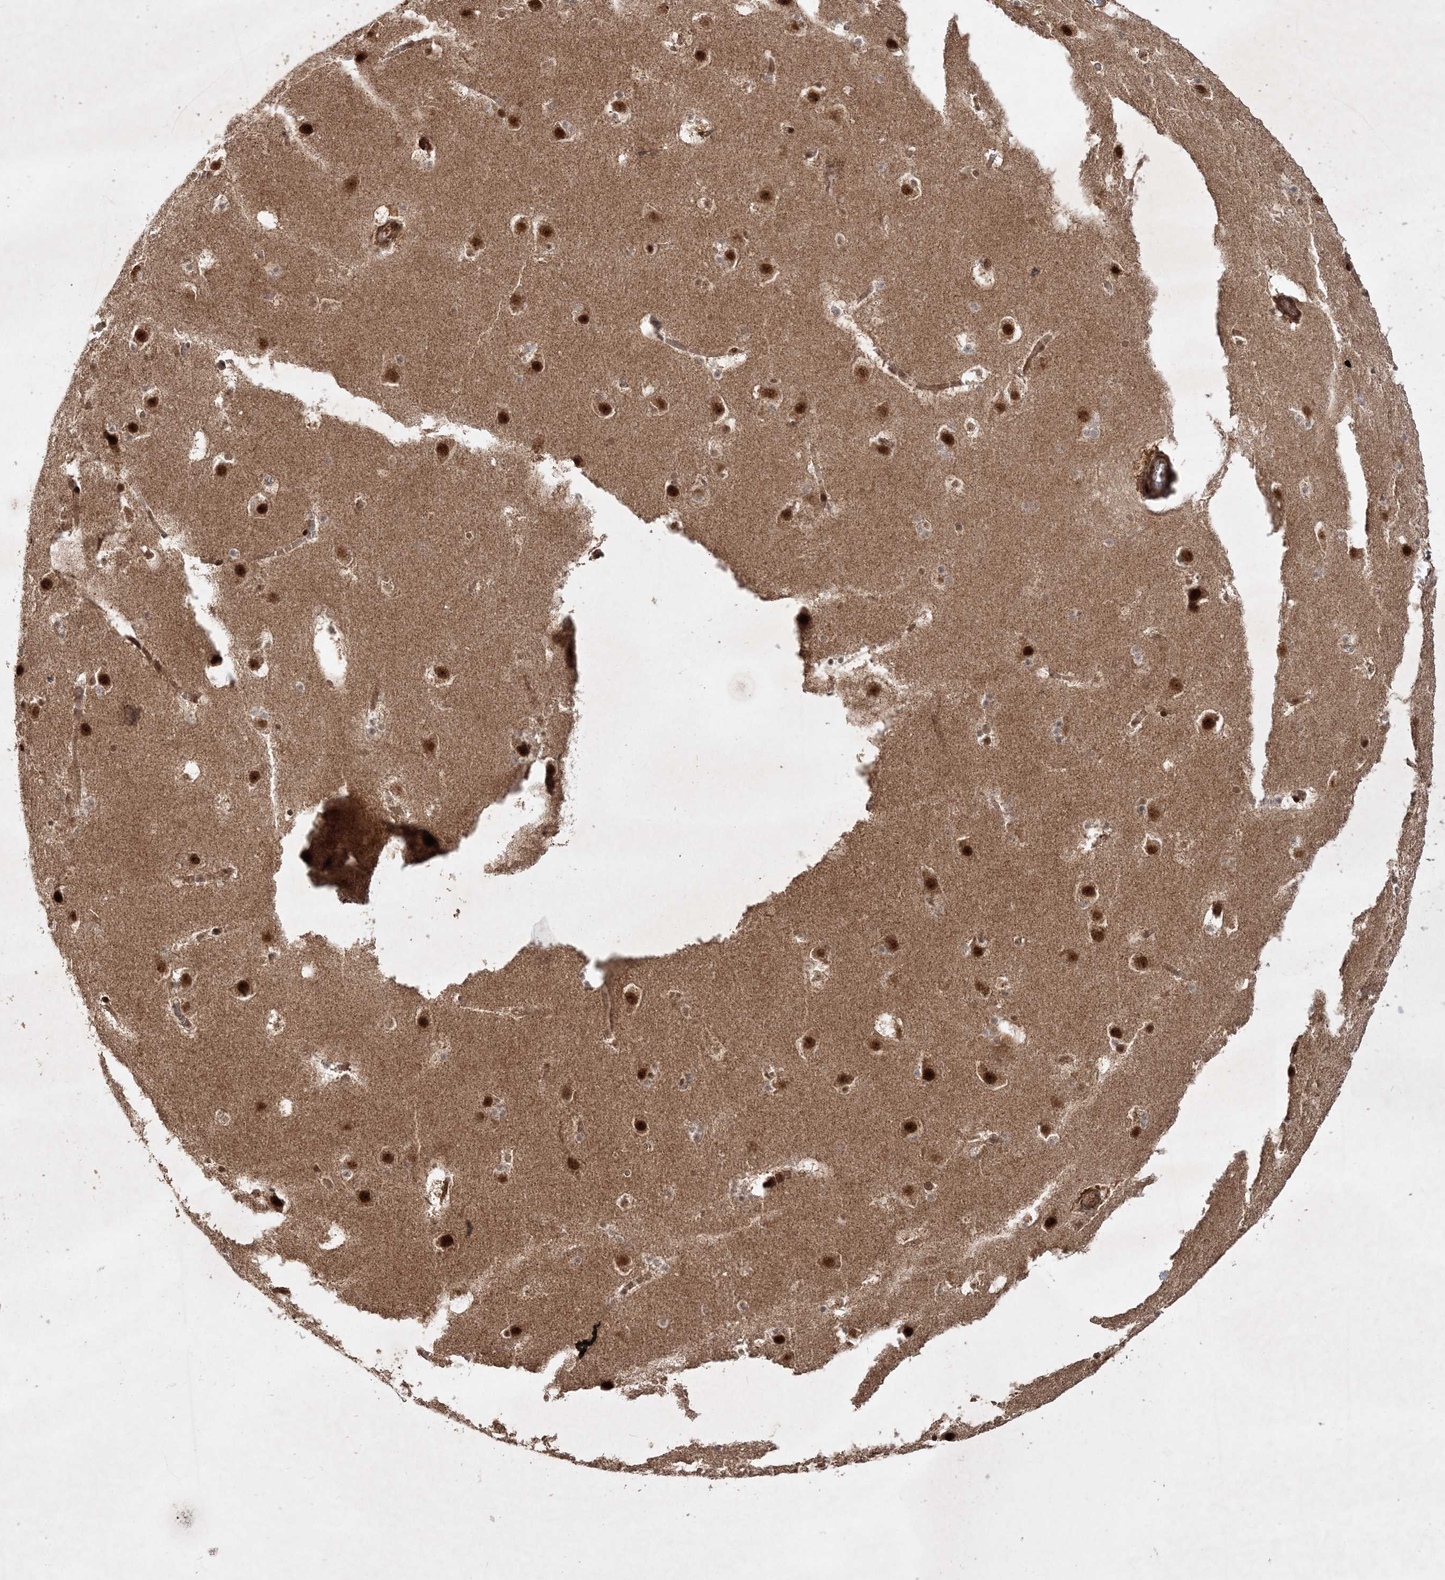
{"staining": {"intensity": "moderate", "quantity": "<25%", "location": "cytoplasmic/membranous,nuclear"}, "tissue": "caudate", "cell_type": "Glial cells", "image_type": "normal", "snomed": [{"axis": "morphology", "description": "Normal tissue, NOS"}, {"axis": "topography", "description": "Lateral ventricle wall"}], "caption": "IHC staining of benign caudate, which shows low levels of moderate cytoplasmic/membranous,nuclear expression in approximately <25% of glial cells indicating moderate cytoplasmic/membranous,nuclear protein staining. The staining was performed using DAB (brown) for protein detection and nuclei were counterstained in hematoxylin (blue).", "gene": "UBR3", "patient": {"sex": "male", "age": 45}}